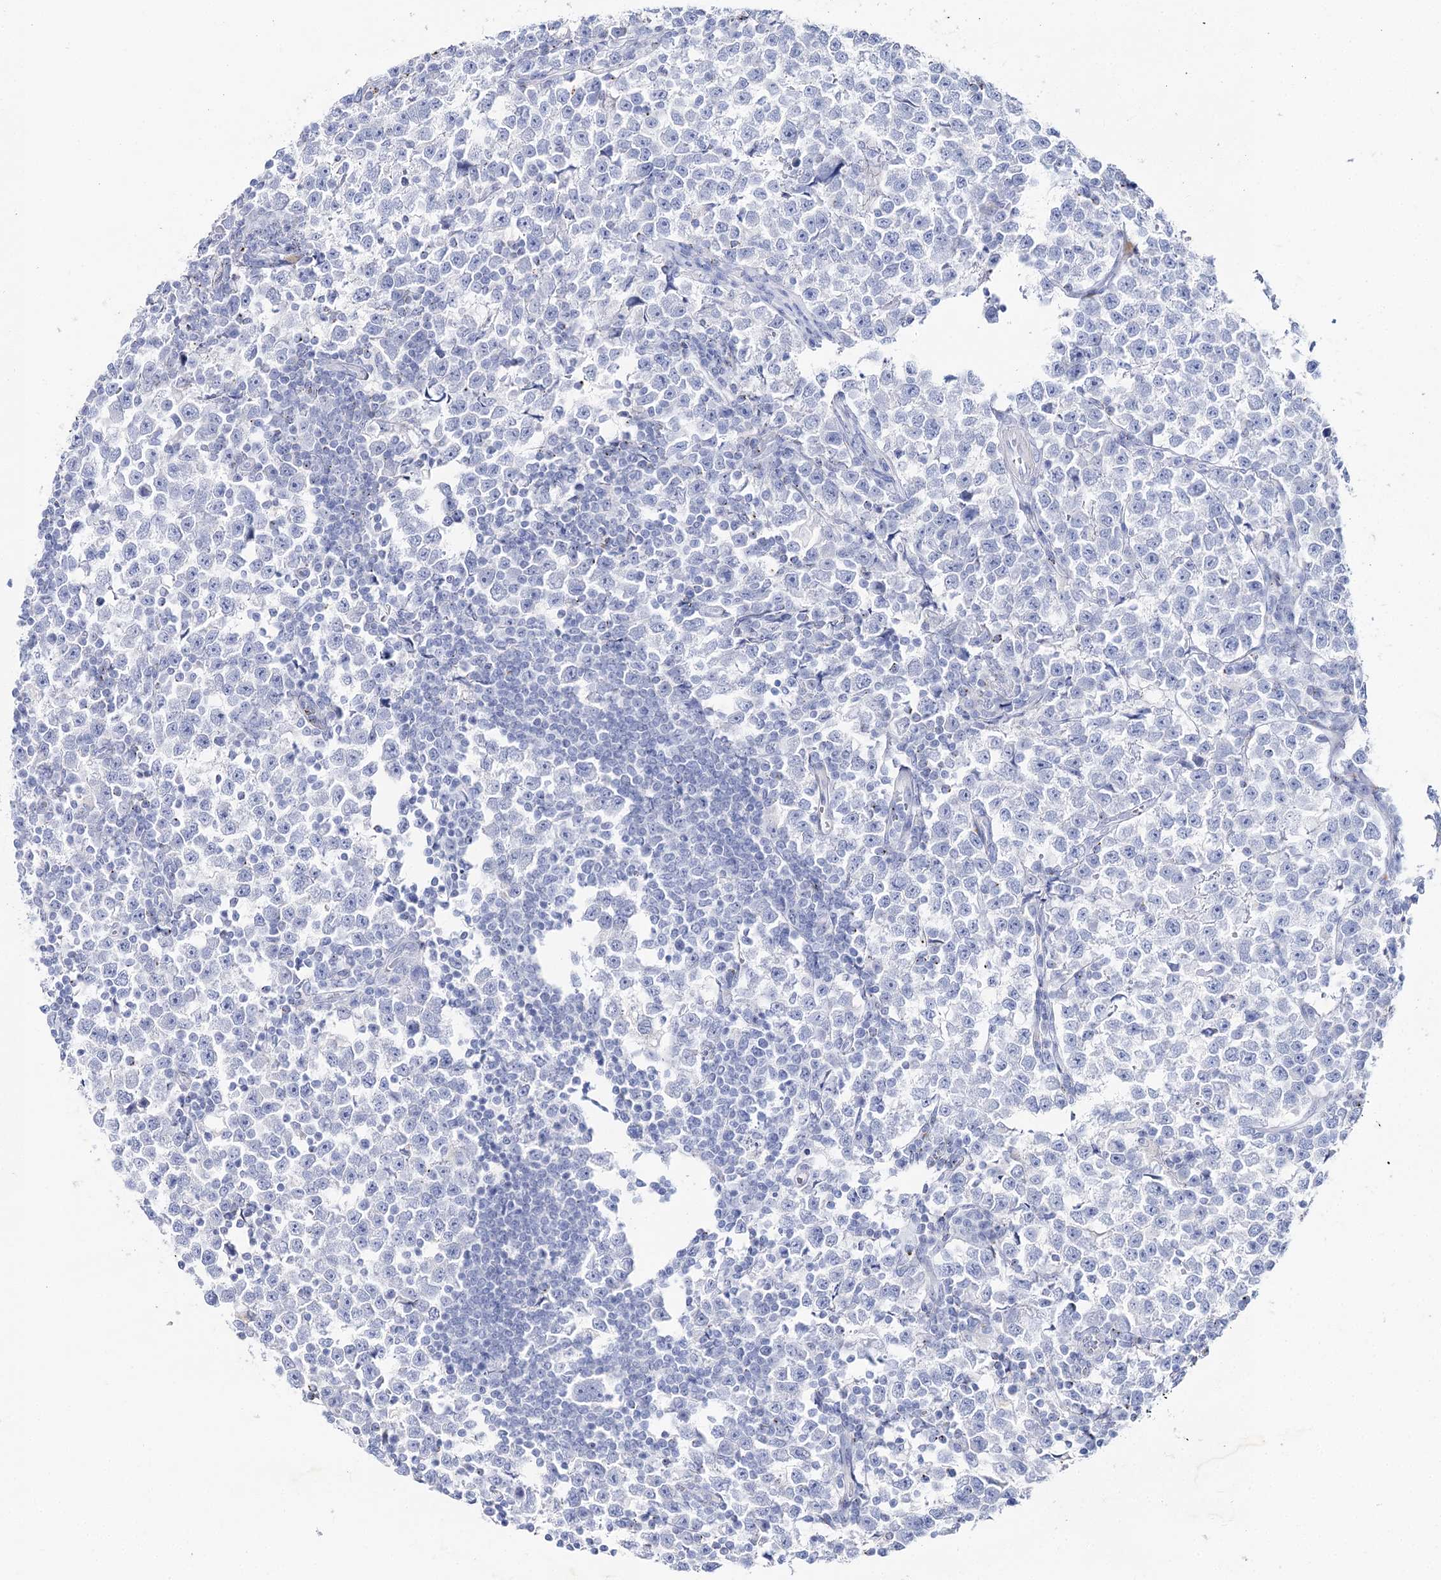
{"staining": {"intensity": "negative", "quantity": "none", "location": "none"}, "tissue": "testis cancer", "cell_type": "Tumor cells", "image_type": "cancer", "snomed": [{"axis": "morphology", "description": "Normal tissue, NOS"}, {"axis": "morphology", "description": "Seminoma, NOS"}, {"axis": "topography", "description": "Testis"}], "caption": "This micrograph is of seminoma (testis) stained with immunohistochemistry (IHC) to label a protein in brown with the nuclei are counter-stained blue. There is no positivity in tumor cells.", "gene": "SLC3A1", "patient": {"sex": "male", "age": 43}}